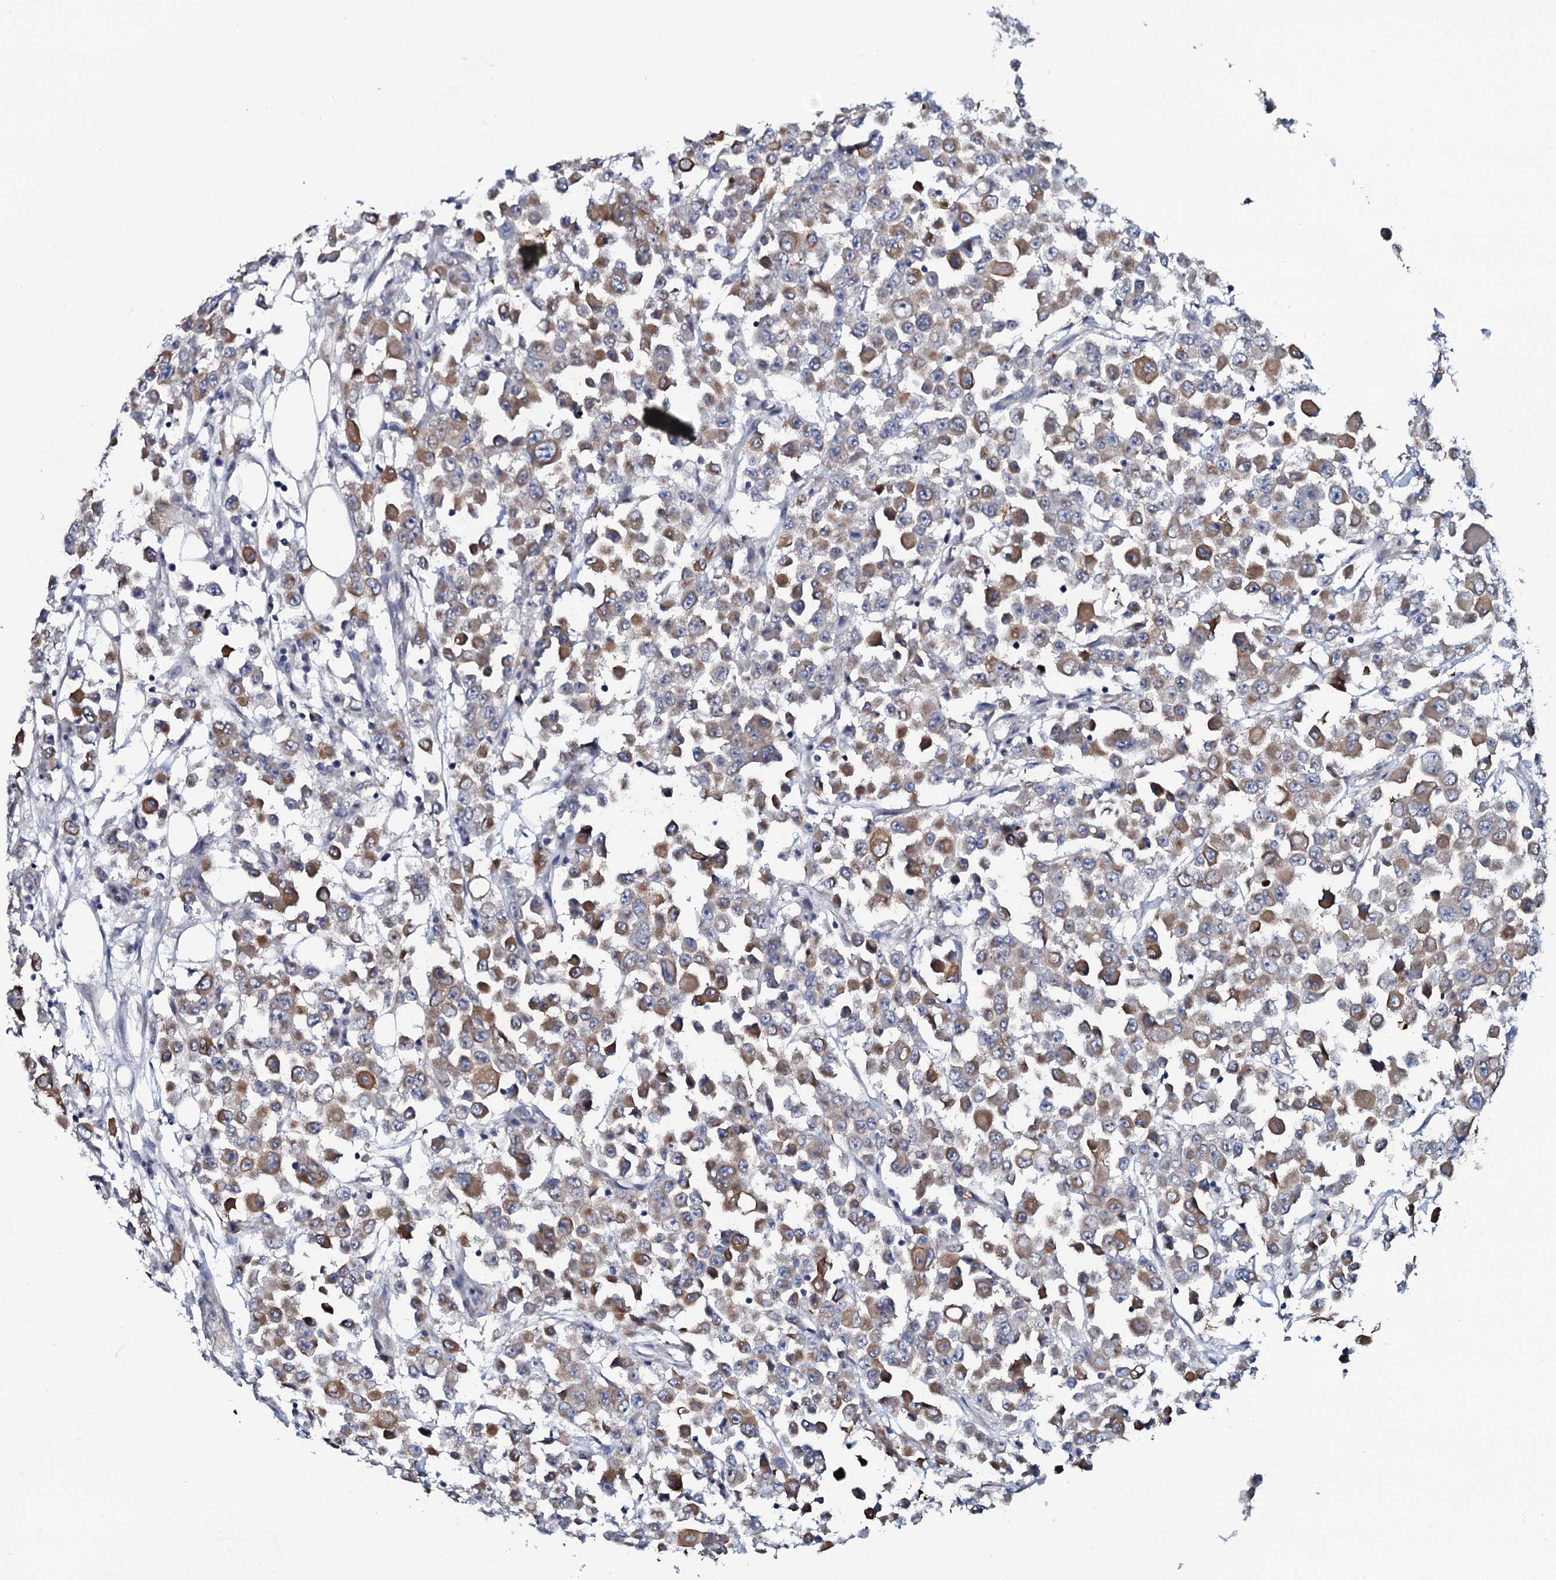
{"staining": {"intensity": "moderate", "quantity": "25%-75%", "location": "cytoplasmic/membranous"}, "tissue": "colorectal cancer", "cell_type": "Tumor cells", "image_type": "cancer", "snomed": [{"axis": "morphology", "description": "Adenocarcinoma, NOS"}, {"axis": "topography", "description": "Colon"}], "caption": "Immunohistochemical staining of colorectal adenocarcinoma reveals medium levels of moderate cytoplasmic/membranous protein staining in approximately 25%-75% of tumor cells.", "gene": "C10orf88", "patient": {"sex": "male", "age": 51}}